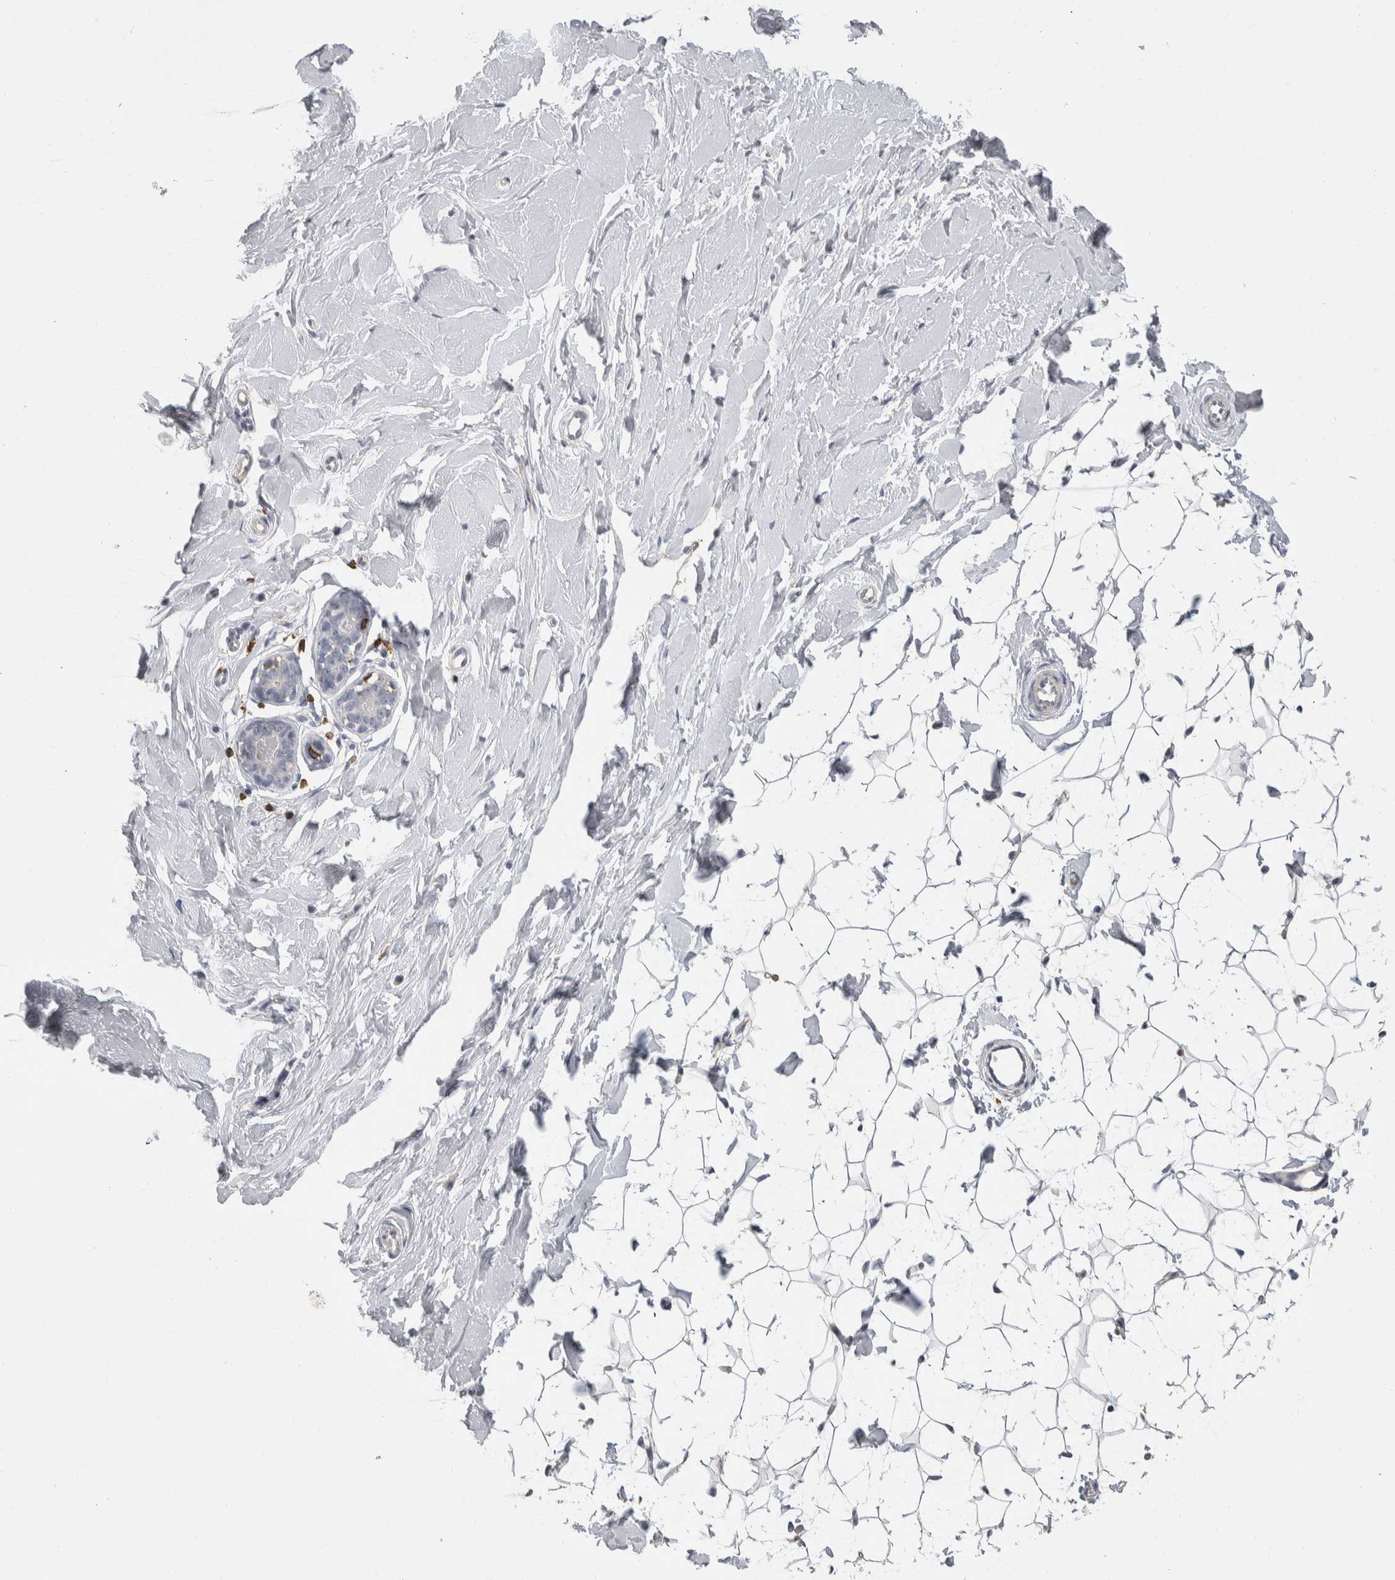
{"staining": {"intensity": "negative", "quantity": "none", "location": "none"}, "tissue": "breast", "cell_type": "Adipocytes", "image_type": "normal", "snomed": [{"axis": "morphology", "description": "Normal tissue, NOS"}, {"axis": "topography", "description": "Breast"}], "caption": "Immunohistochemistry (IHC) image of benign breast: human breast stained with DAB shows no significant protein positivity in adipocytes.", "gene": "CEP295NL", "patient": {"sex": "female", "age": 23}}